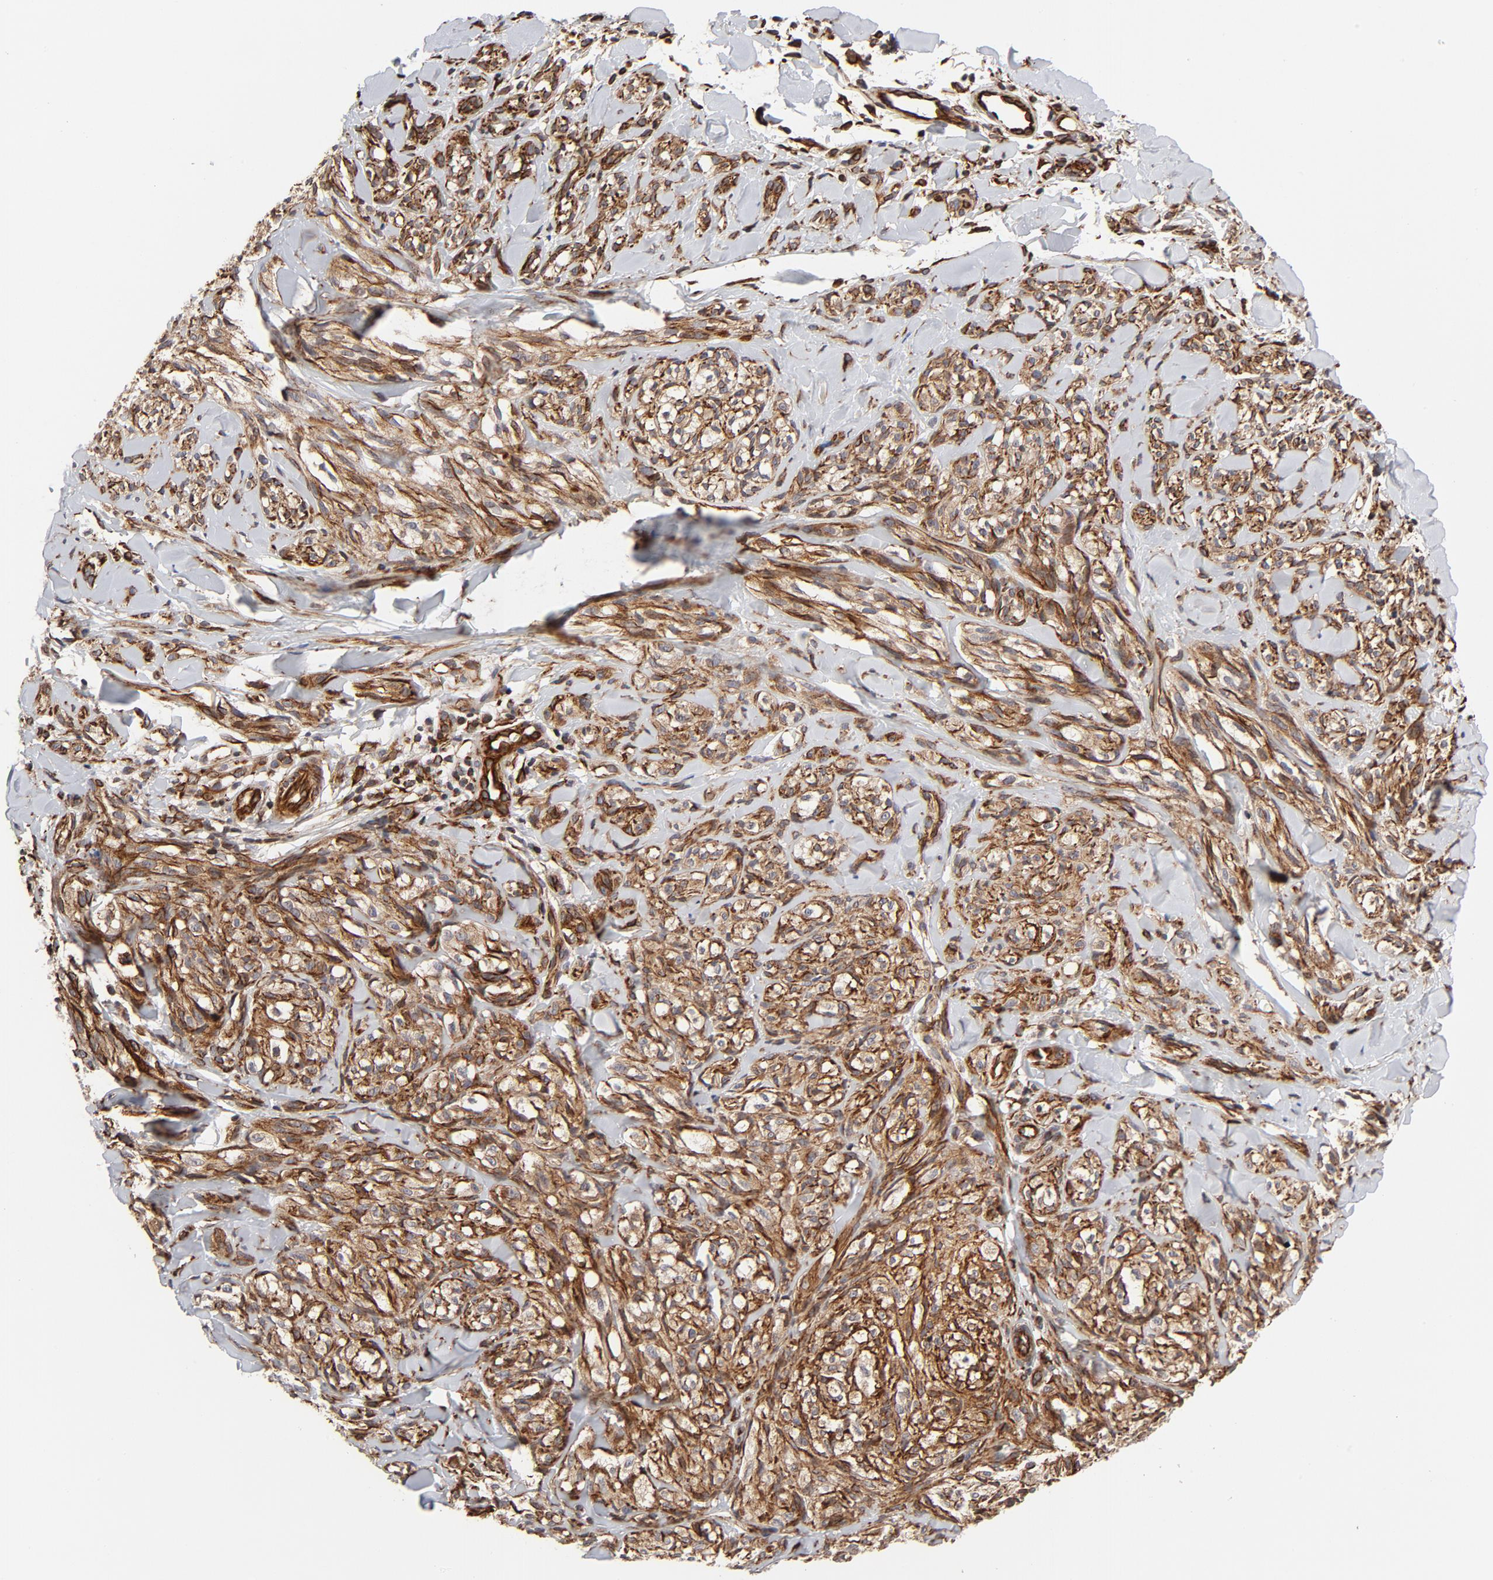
{"staining": {"intensity": "moderate", "quantity": ">75%", "location": "cytoplasmic/membranous"}, "tissue": "melanoma", "cell_type": "Tumor cells", "image_type": "cancer", "snomed": [{"axis": "morphology", "description": "Malignant melanoma, Metastatic site"}, {"axis": "topography", "description": "Skin"}], "caption": "This is a histology image of IHC staining of melanoma, which shows moderate expression in the cytoplasmic/membranous of tumor cells.", "gene": "DNAAF2", "patient": {"sex": "female", "age": 66}}